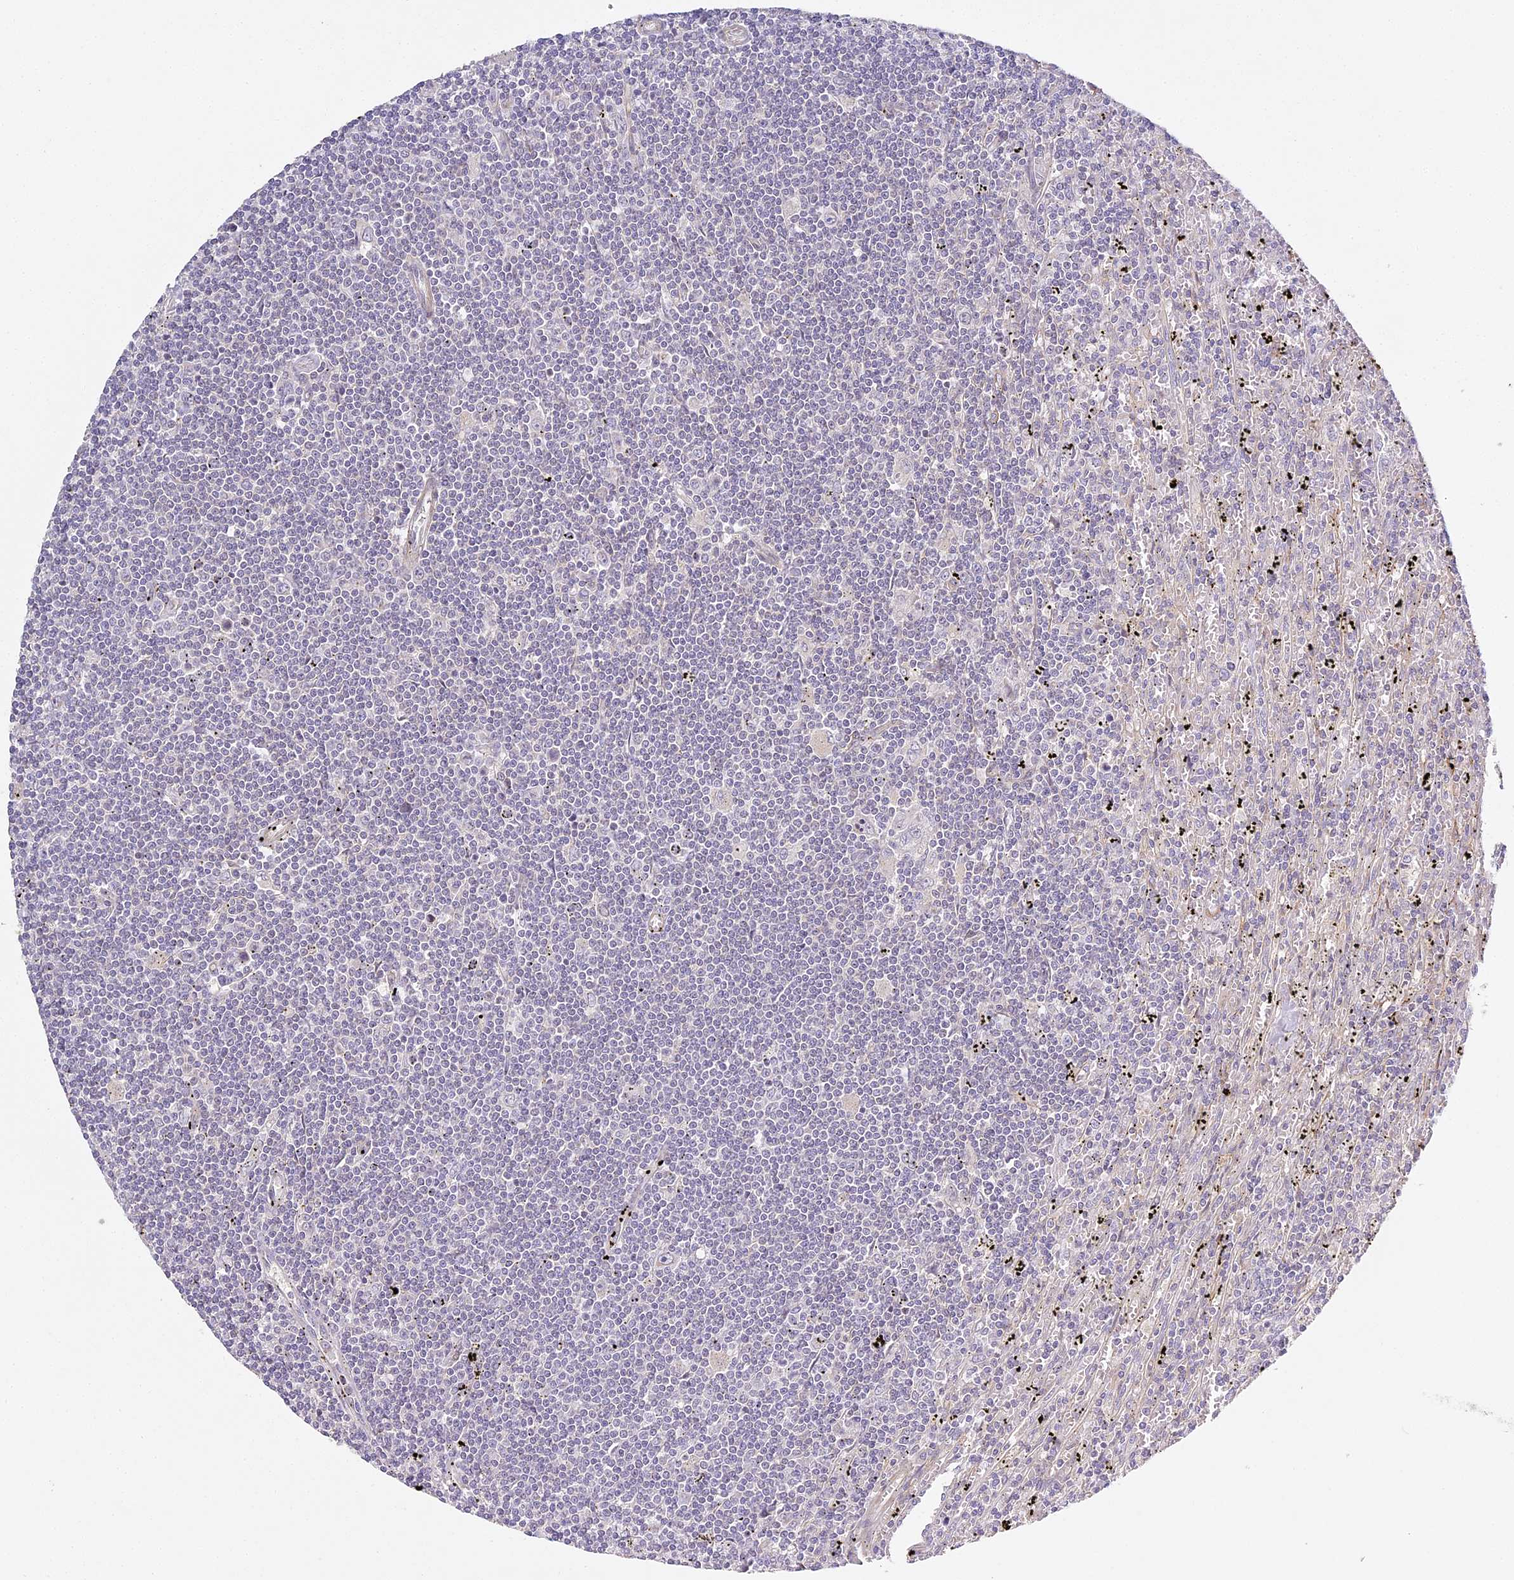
{"staining": {"intensity": "negative", "quantity": "none", "location": "none"}, "tissue": "lymphoma", "cell_type": "Tumor cells", "image_type": "cancer", "snomed": [{"axis": "morphology", "description": "Malignant lymphoma, non-Hodgkin's type, Low grade"}, {"axis": "topography", "description": "Spleen"}], "caption": "The image shows no staining of tumor cells in malignant lymphoma, non-Hodgkin's type (low-grade).", "gene": "MED28", "patient": {"sex": "male", "age": 76}}